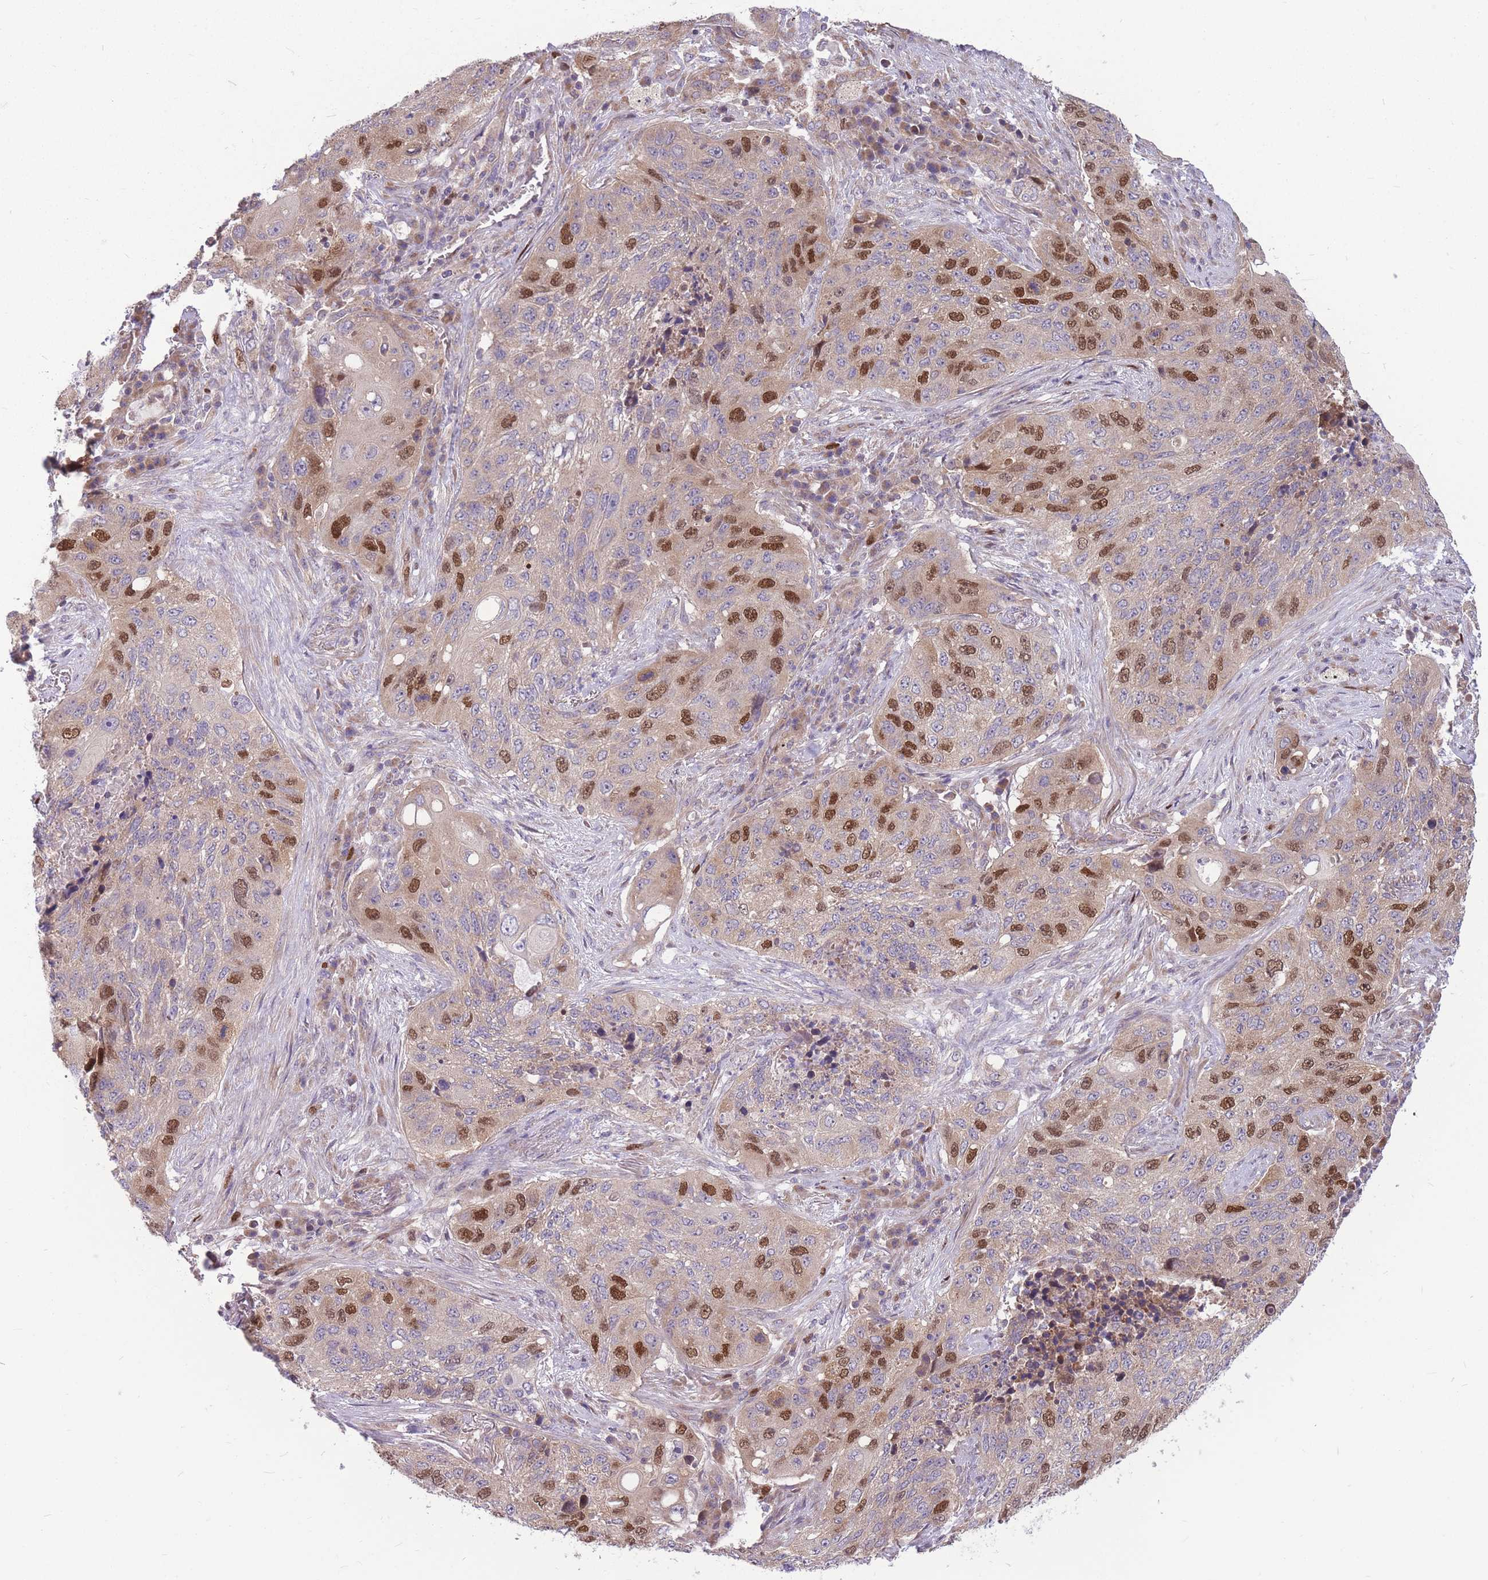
{"staining": {"intensity": "strong", "quantity": "25%-75%", "location": "nuclear"}, "tissue": "lung cancer", "cell_type": "Tumor cells", "image_type": "cancer", "snomed": [{"axis": "morphology", "description": "Squamous cell carcinoma, NOS"}, {"axis": "topography", "description": "Lung"}], "caption": "Immunohistochemical staining of human squamous cell carcinoma (lung) reveals high levels of strong nuclear staining in about 25%-75% of tumor cells.", "gene": "GMNN", "patient": {"sex": "female", "age": 63}}